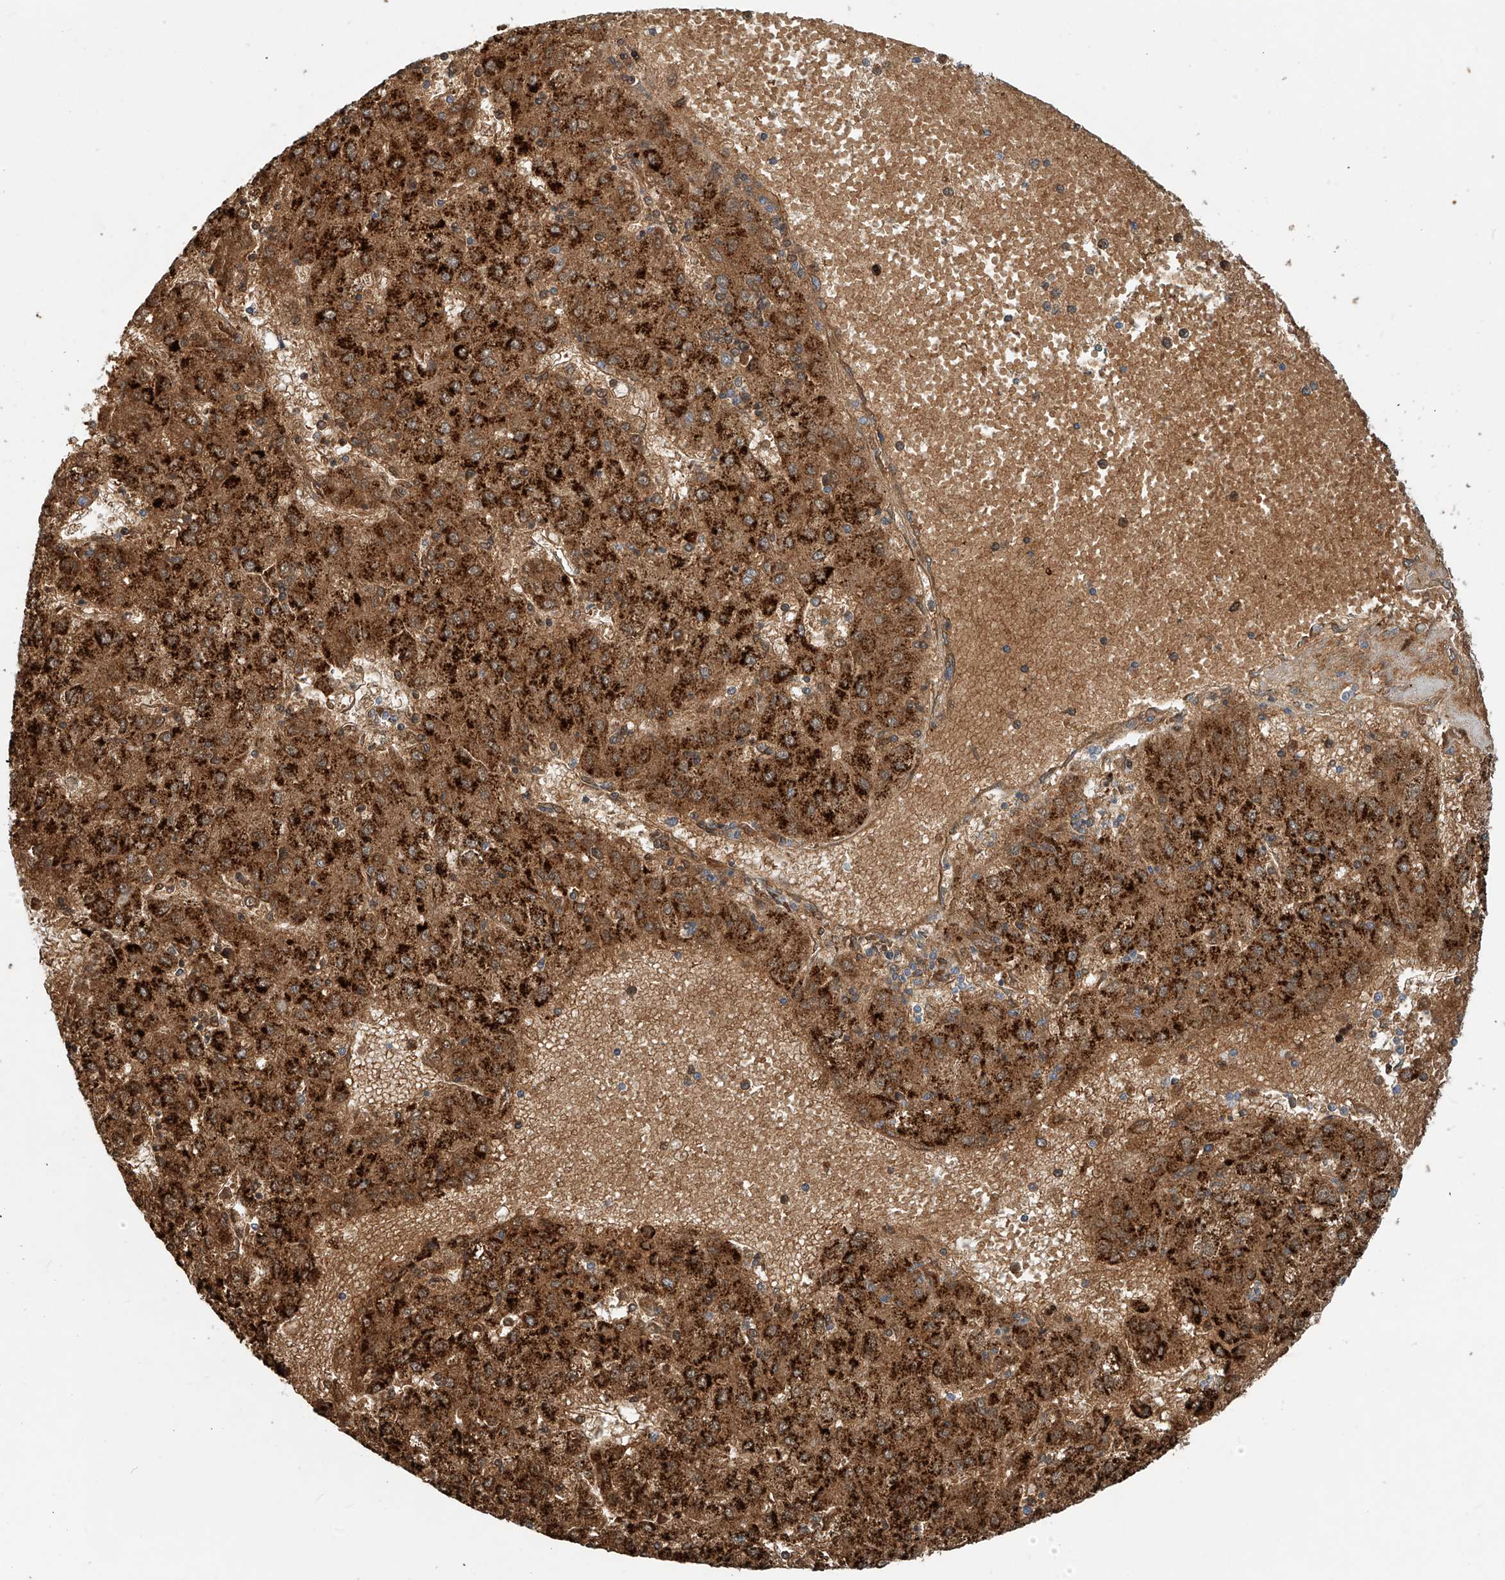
{"staining": {"intensity": "strong", "quantity": ">75%", "location": "cytoplasmic/membranous"}, "tissue": "liver cancer", "cell_type": "Tumor cells", "image_type": "cancer", "snomed": [{"axis": "morphology", "description": "Carcinoma, Hepatocellular, NOS"}, {"axis": "topography", "description": "Liver"}], "caption": "Immunohistochemical staining of liver cancer reveals strong cytoplasmic/membranous protein positivity in about >75% of tumor cells.", "gene": "PTPRA", "patient": {"sex": "male", "age": 72}}